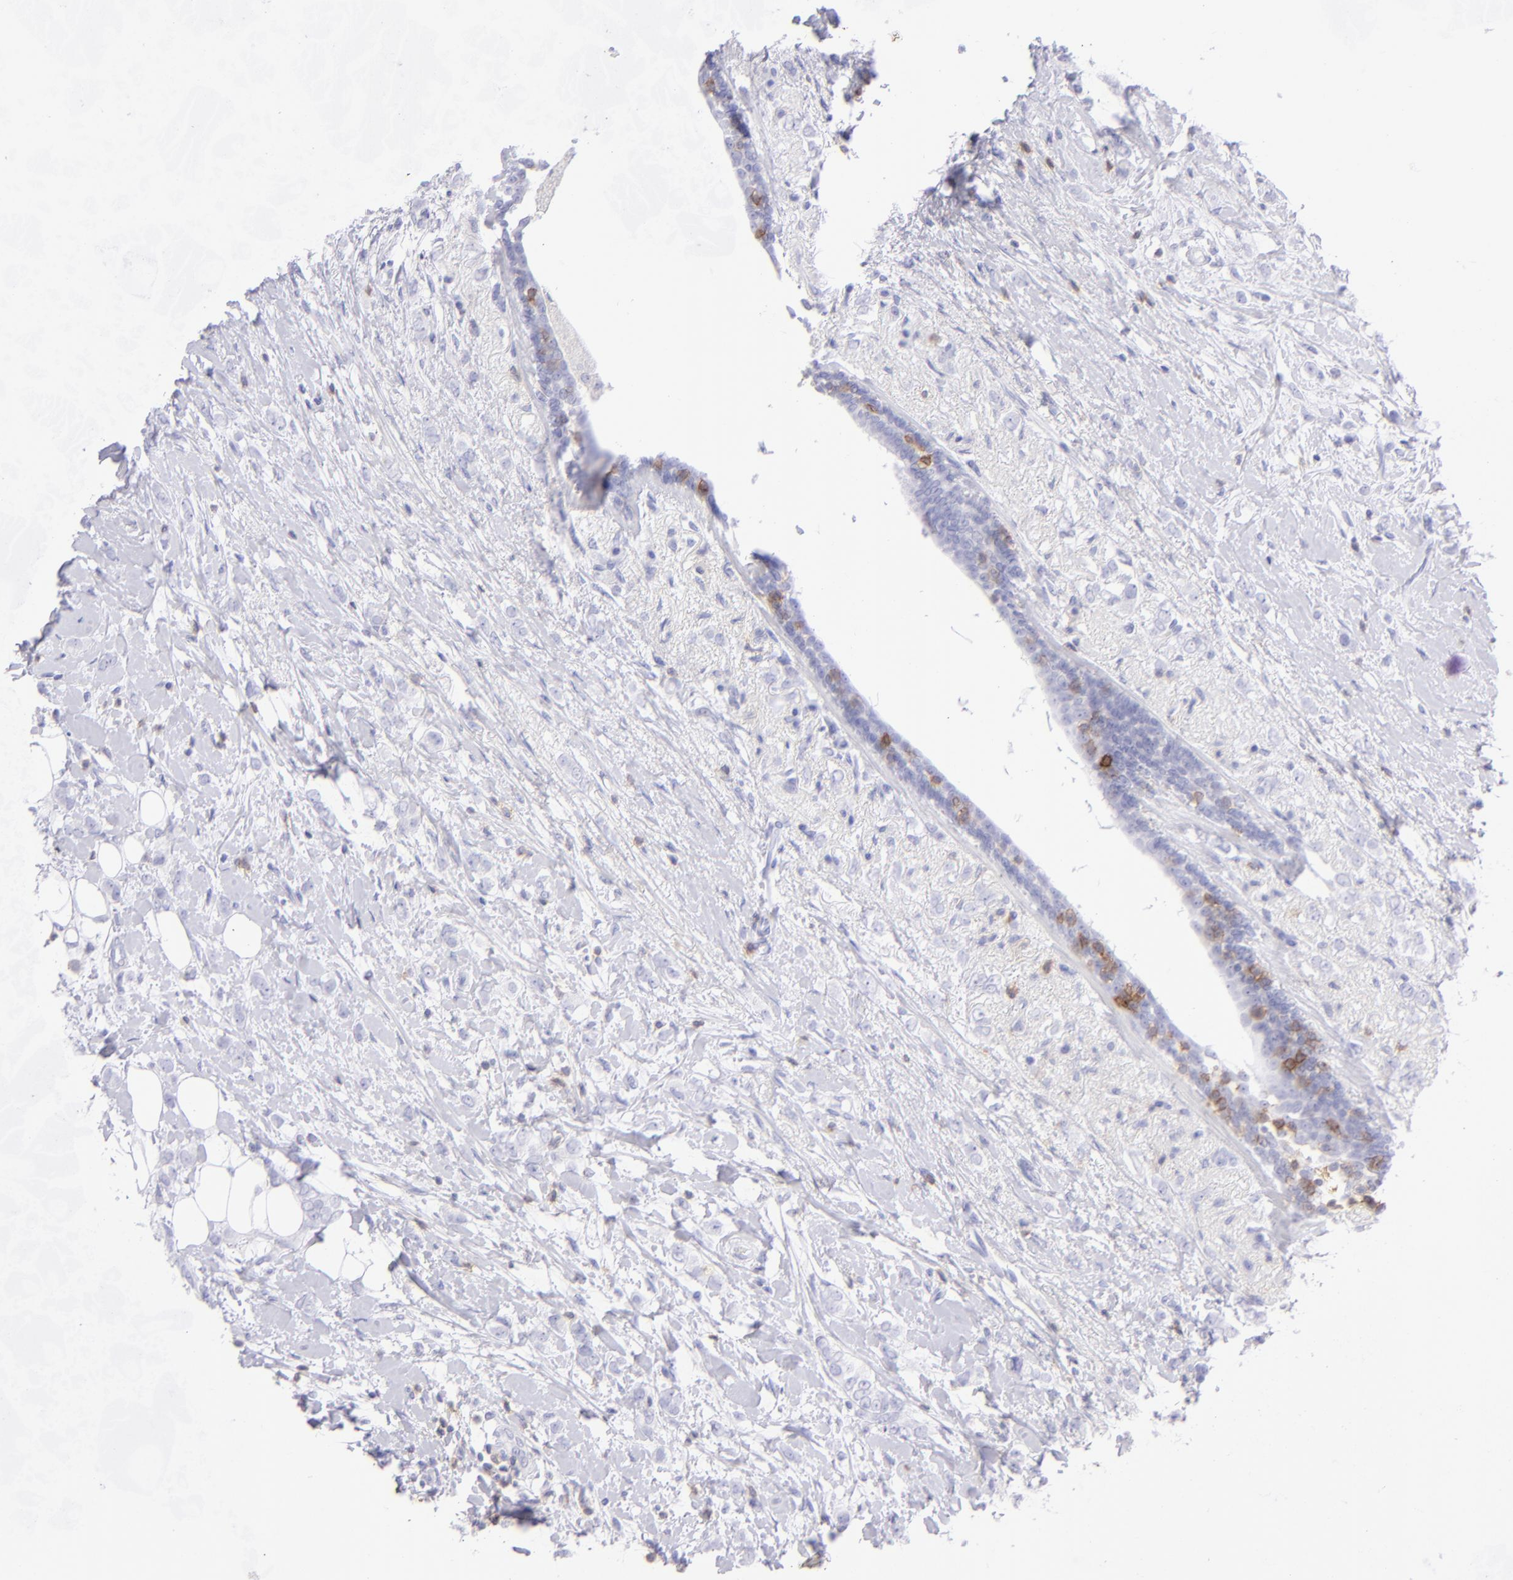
{"staining": {"intensity": "negative", "quantity": "none", "location": "none"}, "tissue": "breast cancer", "cell_type": "Tumor cells", "image_type": "cancer", "snomed": [{"axis": "morphology", "description": "Normal tissue, NOS"}, {"axis": "morphology", "description": "Lobular carcinoma"}, {"axis": "topography", "description": "Breast"}], "caption": "Tumor cells show no significant protein staining in lobular carcinoma (breast).", "gene": "CD69", "patient": {"sex": "female", "age": 47}}